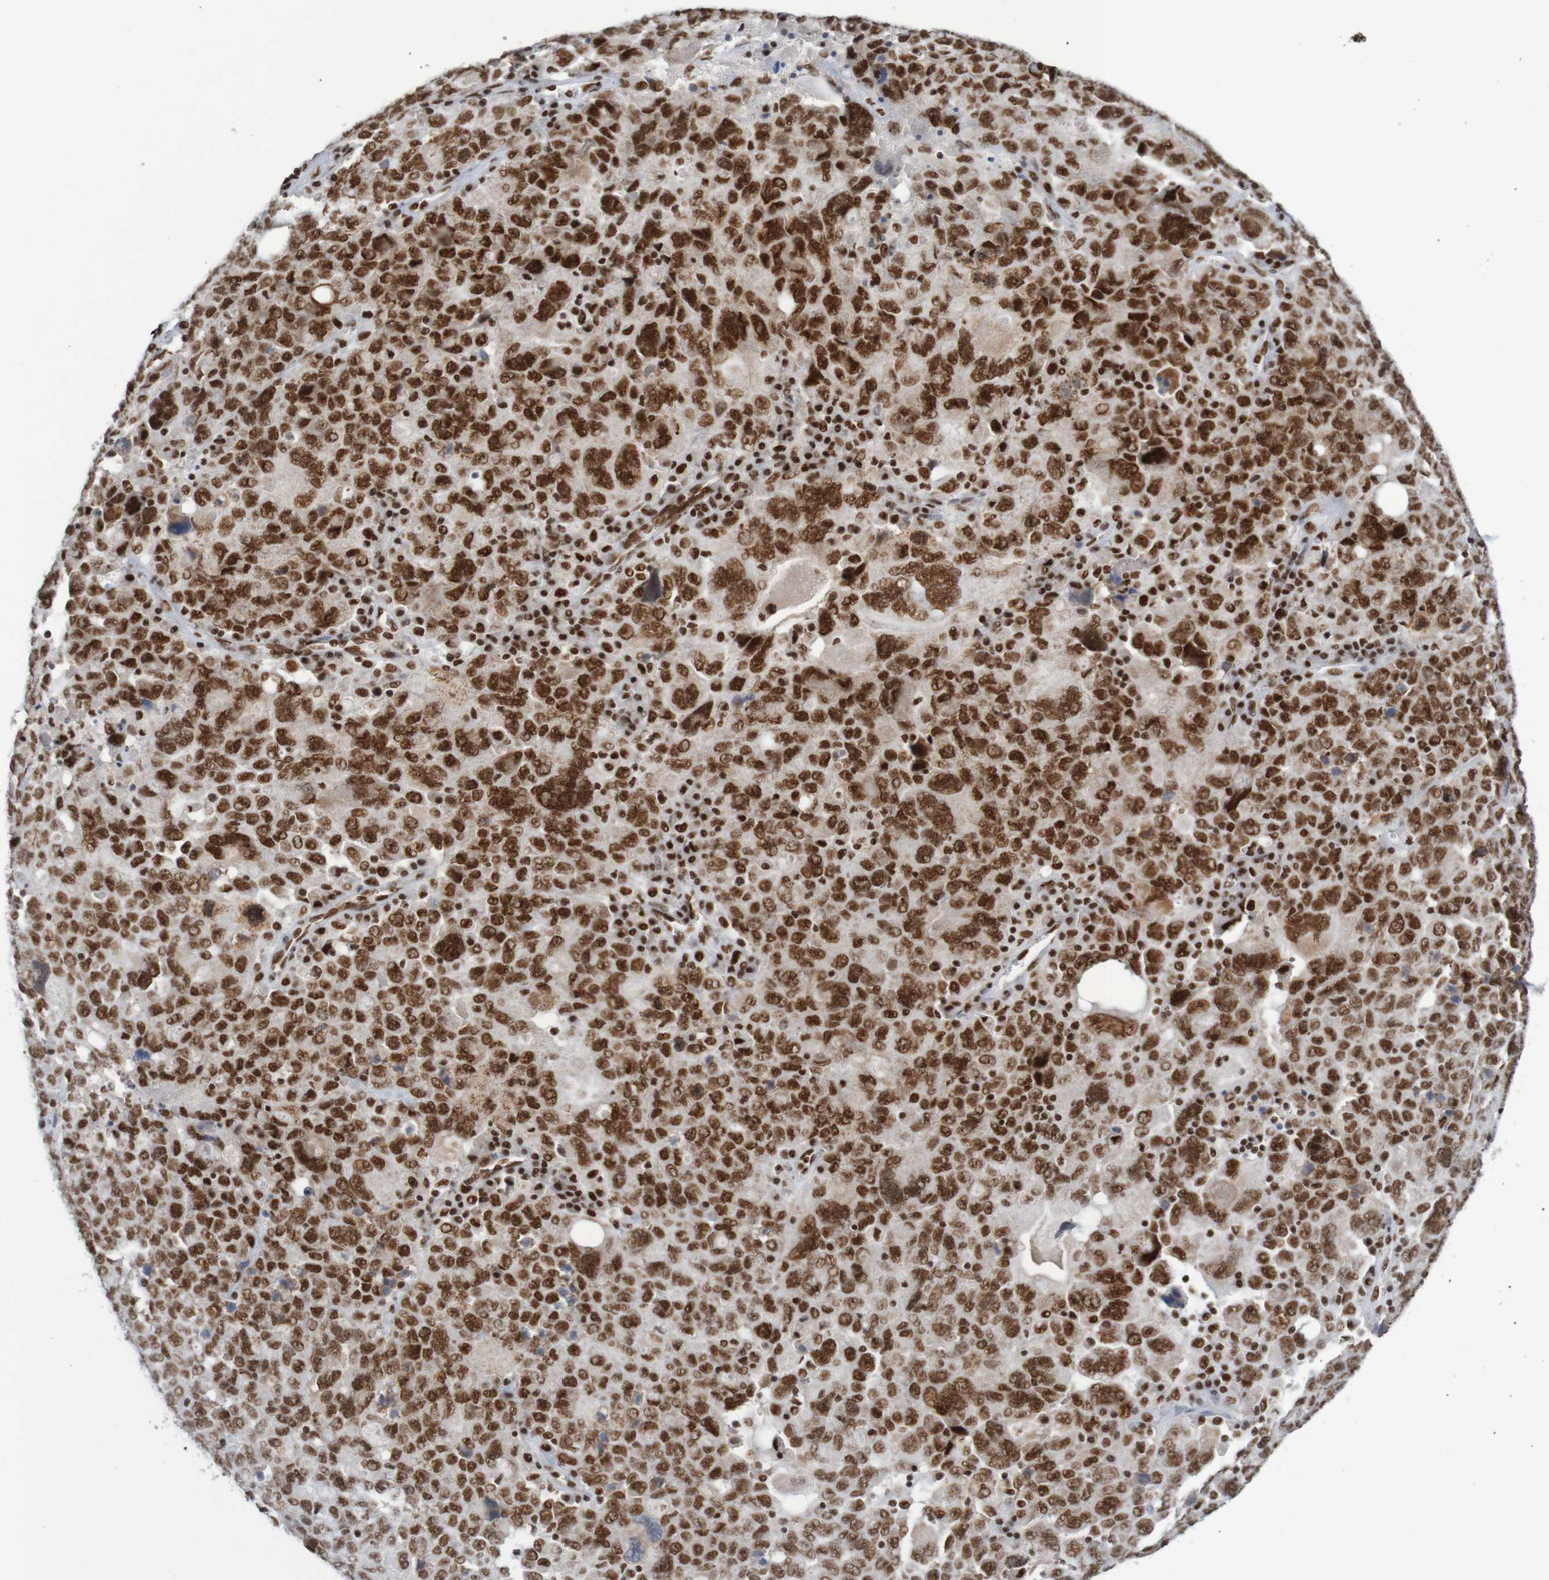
{"staining": {"intensity": "strong", "quantity": ">75%", "location": "nuclear"}, "tissue": "ovarian cancer", "cell_type": "Tumor cells", "image_type": "cancer", "snomed": [{"axis": "morphology", "description": "Carcinoma, endometroid"}, {"axis": "topography", "description": "Ovary"}], "caption": "Endometroid carcinoma (ovarian) stained with a brown dye demonstrates strong nuclear positive positivity in about >75% of tumor cells.", "gene": "THRAP3", "patient": {"sex": "female", "age": 62}}